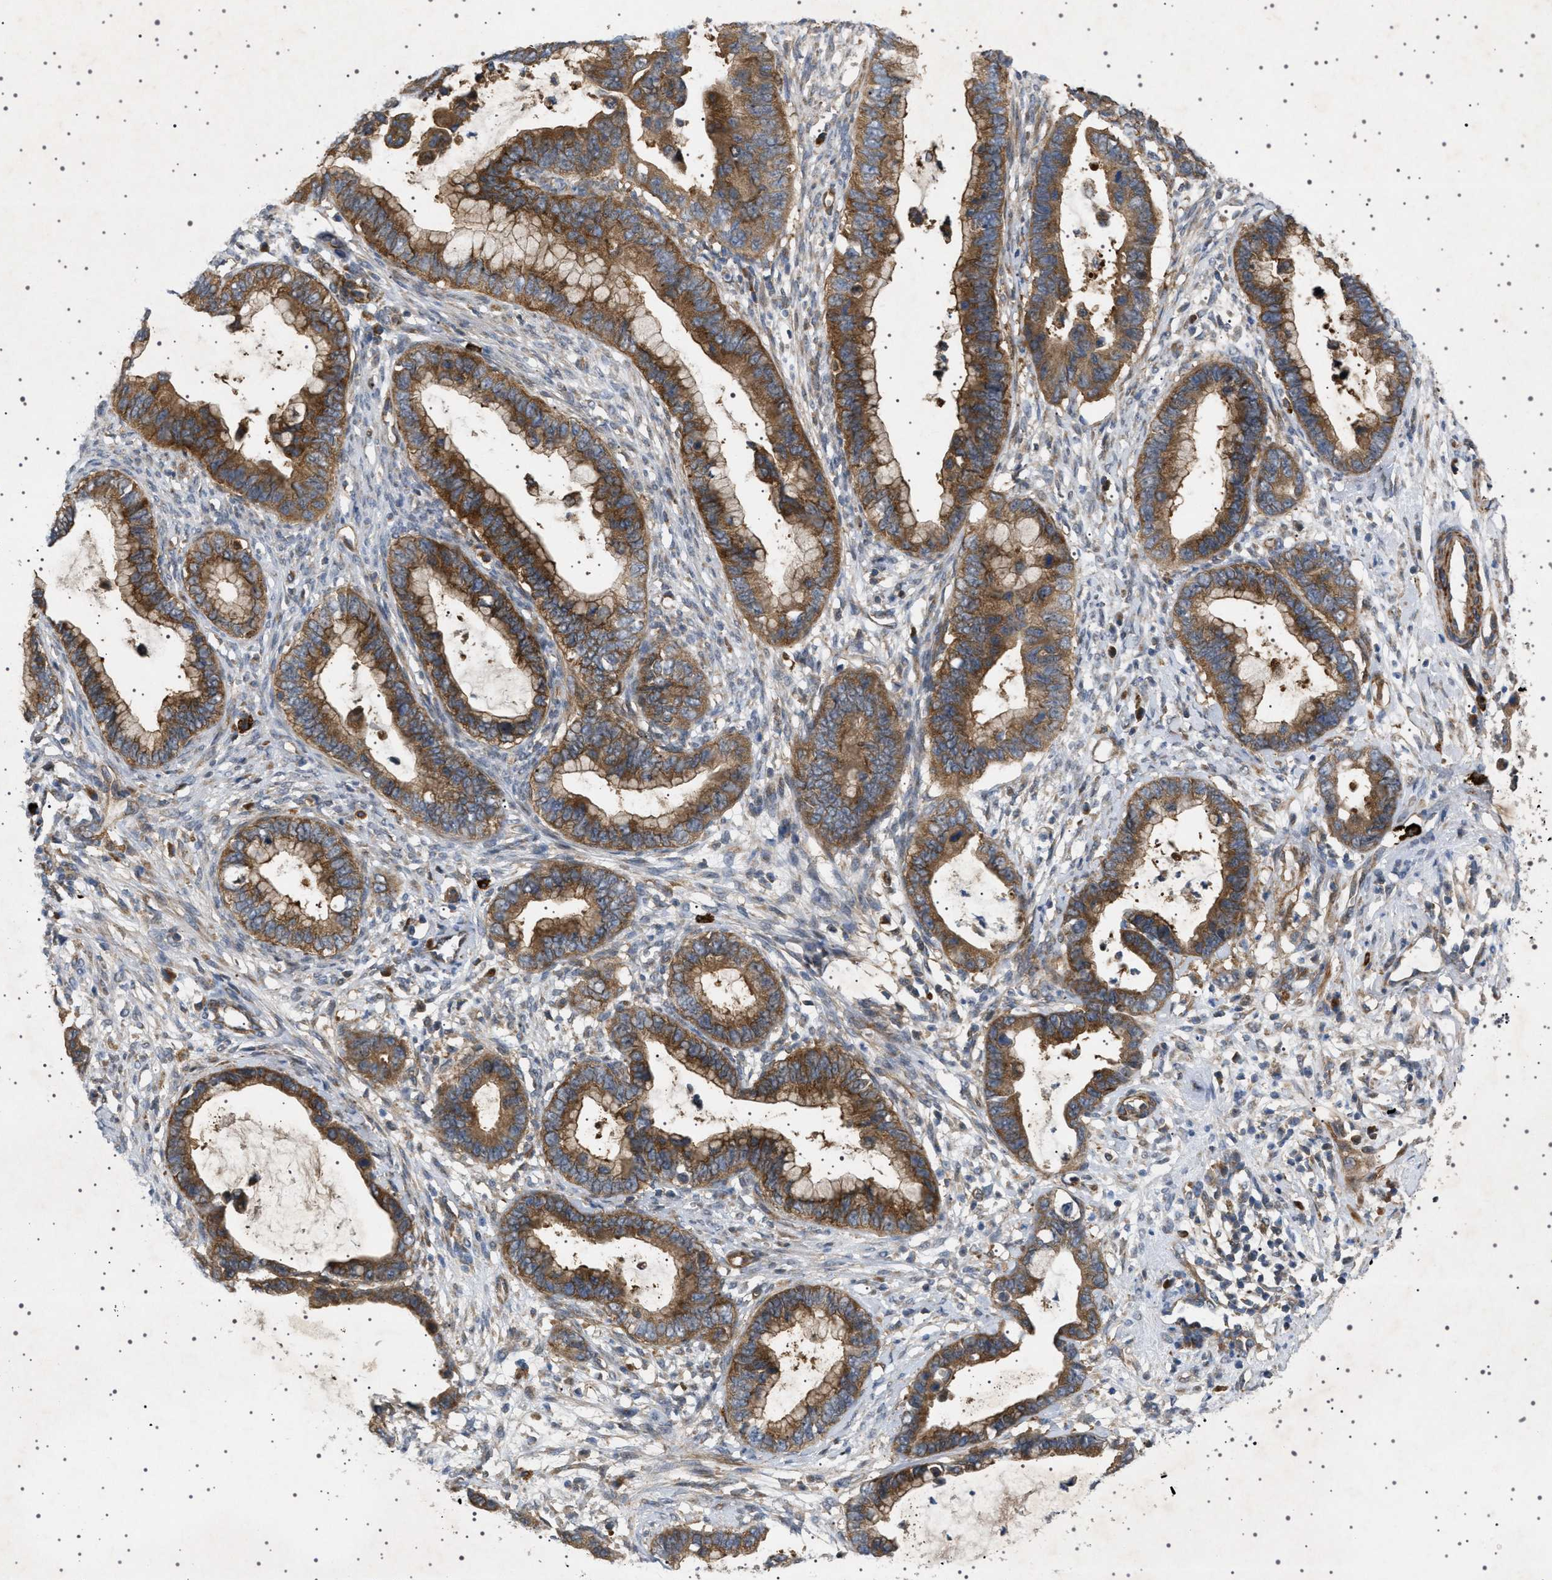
{"staining": {"intensity": "strong", "quantity": ">75%", "location": "cytoplasmic/membranous"}, "tissue": "cervical cancer", "cell_type": "Tumor cells", "image_type": "cancer", "snomed": [{"axis": "morphology", "description": "Adenocarcinoma, NOS"}, {"axis": "topography", "description": "Cervix"}], "caption": "Adenocarcinoma (cervical) tissue exhibits strong cytoplasmic/membranous positivity in approximately >75% of tumor cells, visualized by immunohistochemistry.", "gene": "CCDC186", "patient": {"sex": "female", "age": 44}}